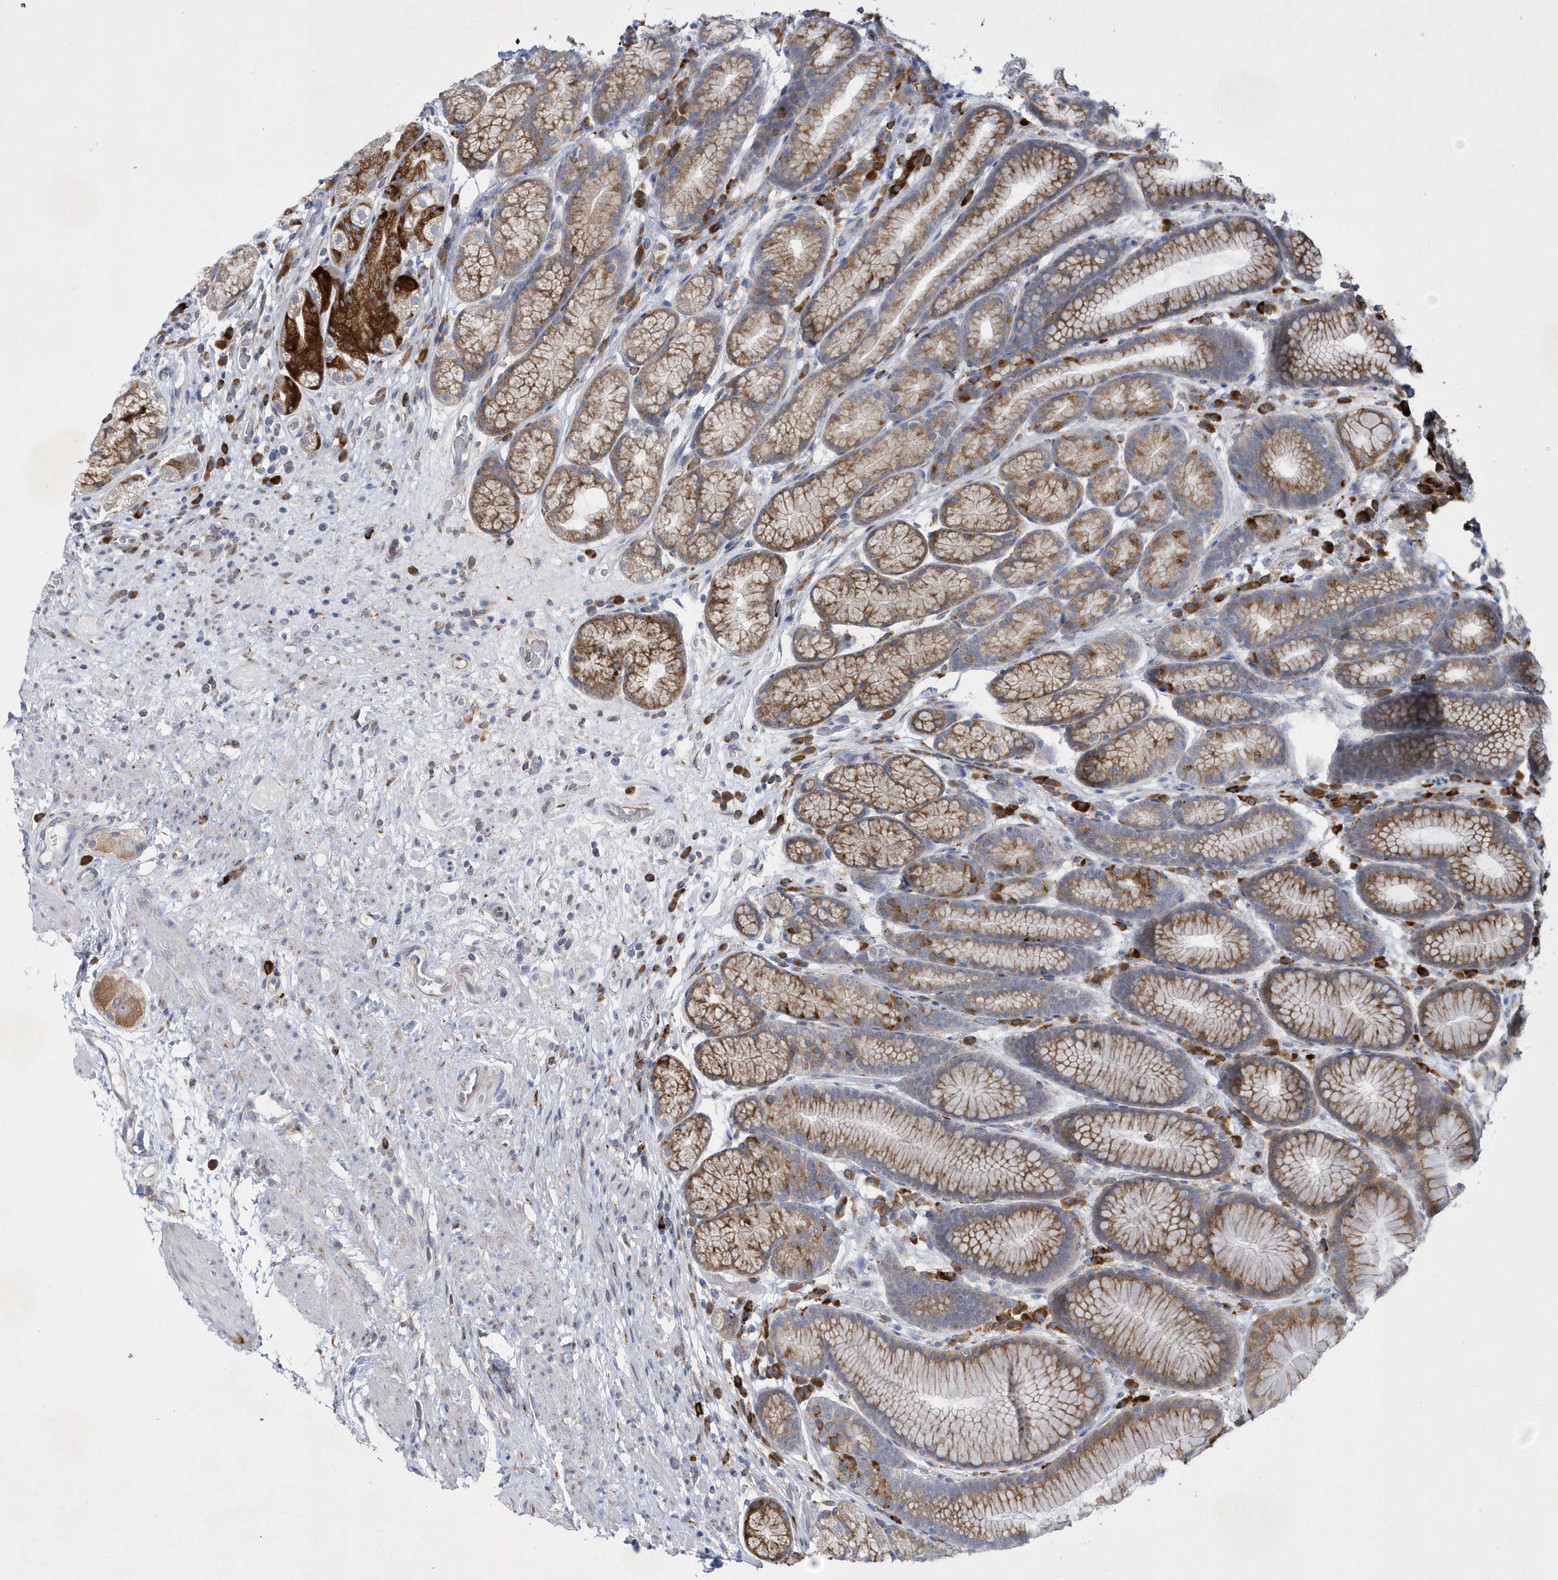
{"staining": {"intensity": "strong", "quantity": "25%-75%", "location": "cytoplasmic/membranous"}, "tissue": "stomach", "cell_type": "Glandular cells", "image_type": "normal", "snomed": [{"axis": "morphology", "description": "Normal tissue, NOS"}, {"axis": "topography", "description": "Stomach"}], "caption": "Immunohistochemistry (DAB (3,3'-diaminobenzidine)) staining of benign human stomach reveals strong cytoplasmic/membranous protein expression in approximately 25%-75% of glandular cells. (Stains: DAB in brown, nuclei in blue, Microscopy: brightfield microscopy at high magnification).", "gene": "MED31", "patient": {"sex": "male", "age": 57}}